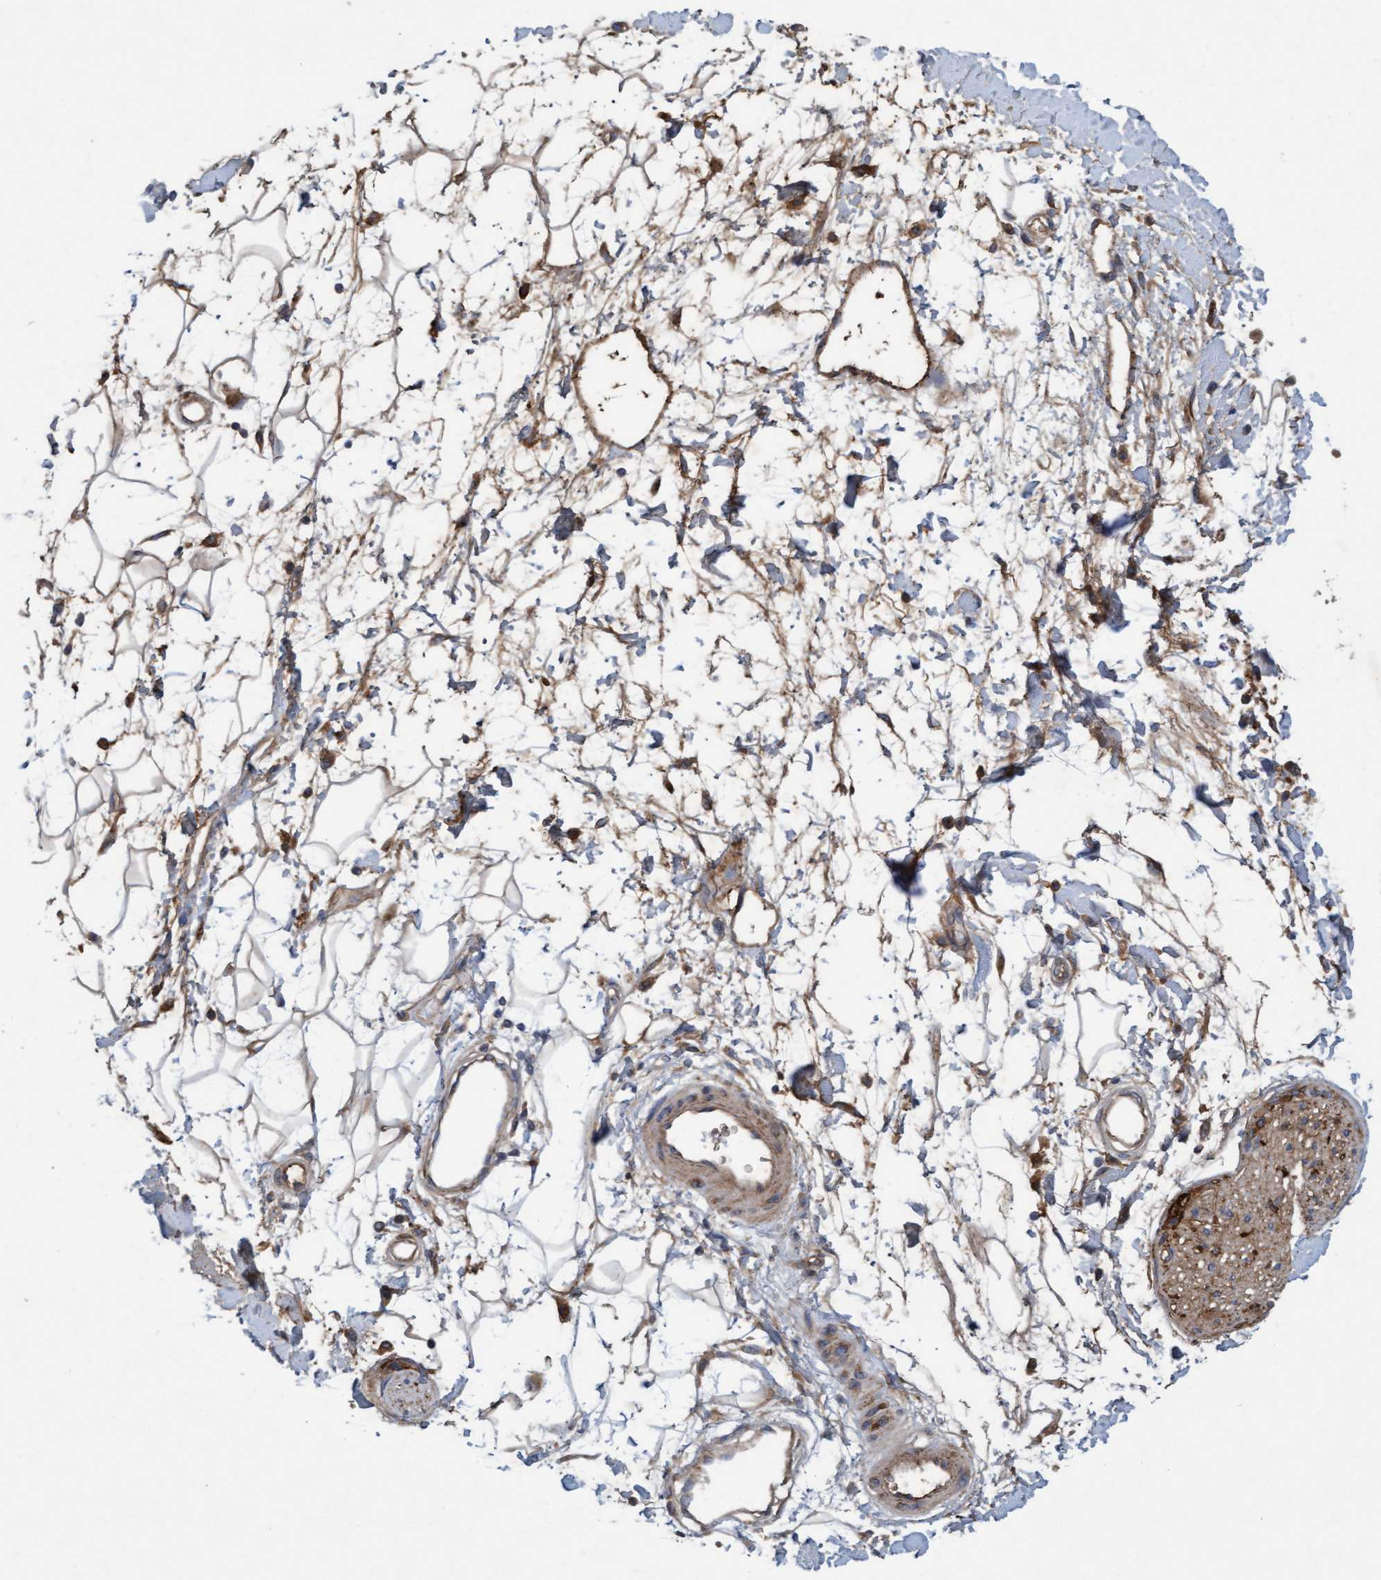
{"staining": {"intensity": "moderate", "quantity": ">75%", "location": "cytoplasmic/membranous"}, "tissue": "adipose tissue", "cell_type": "Adipocytes", "image_type": "normal", "snomed": [{"axis": "morphology", "description": "Normal tissue, NOS"}, {"axis": "morphology", "description": "Adenocarcinoma, NOS"}, {"axis": "topography", "description": "Duodenum"}, {"axis": "topography", "description": "Peripheral nerve tissue"}], "caption": "IHC photomicrograph of normal adipose tissue stained for a protein (brown), which demonstrates medium levels of moderate cytoplasmic/membranous positivity in approximately >75% of adipocytes.", "gene": "DDHD2", "patient": {"sex": "female", "age": 60}}